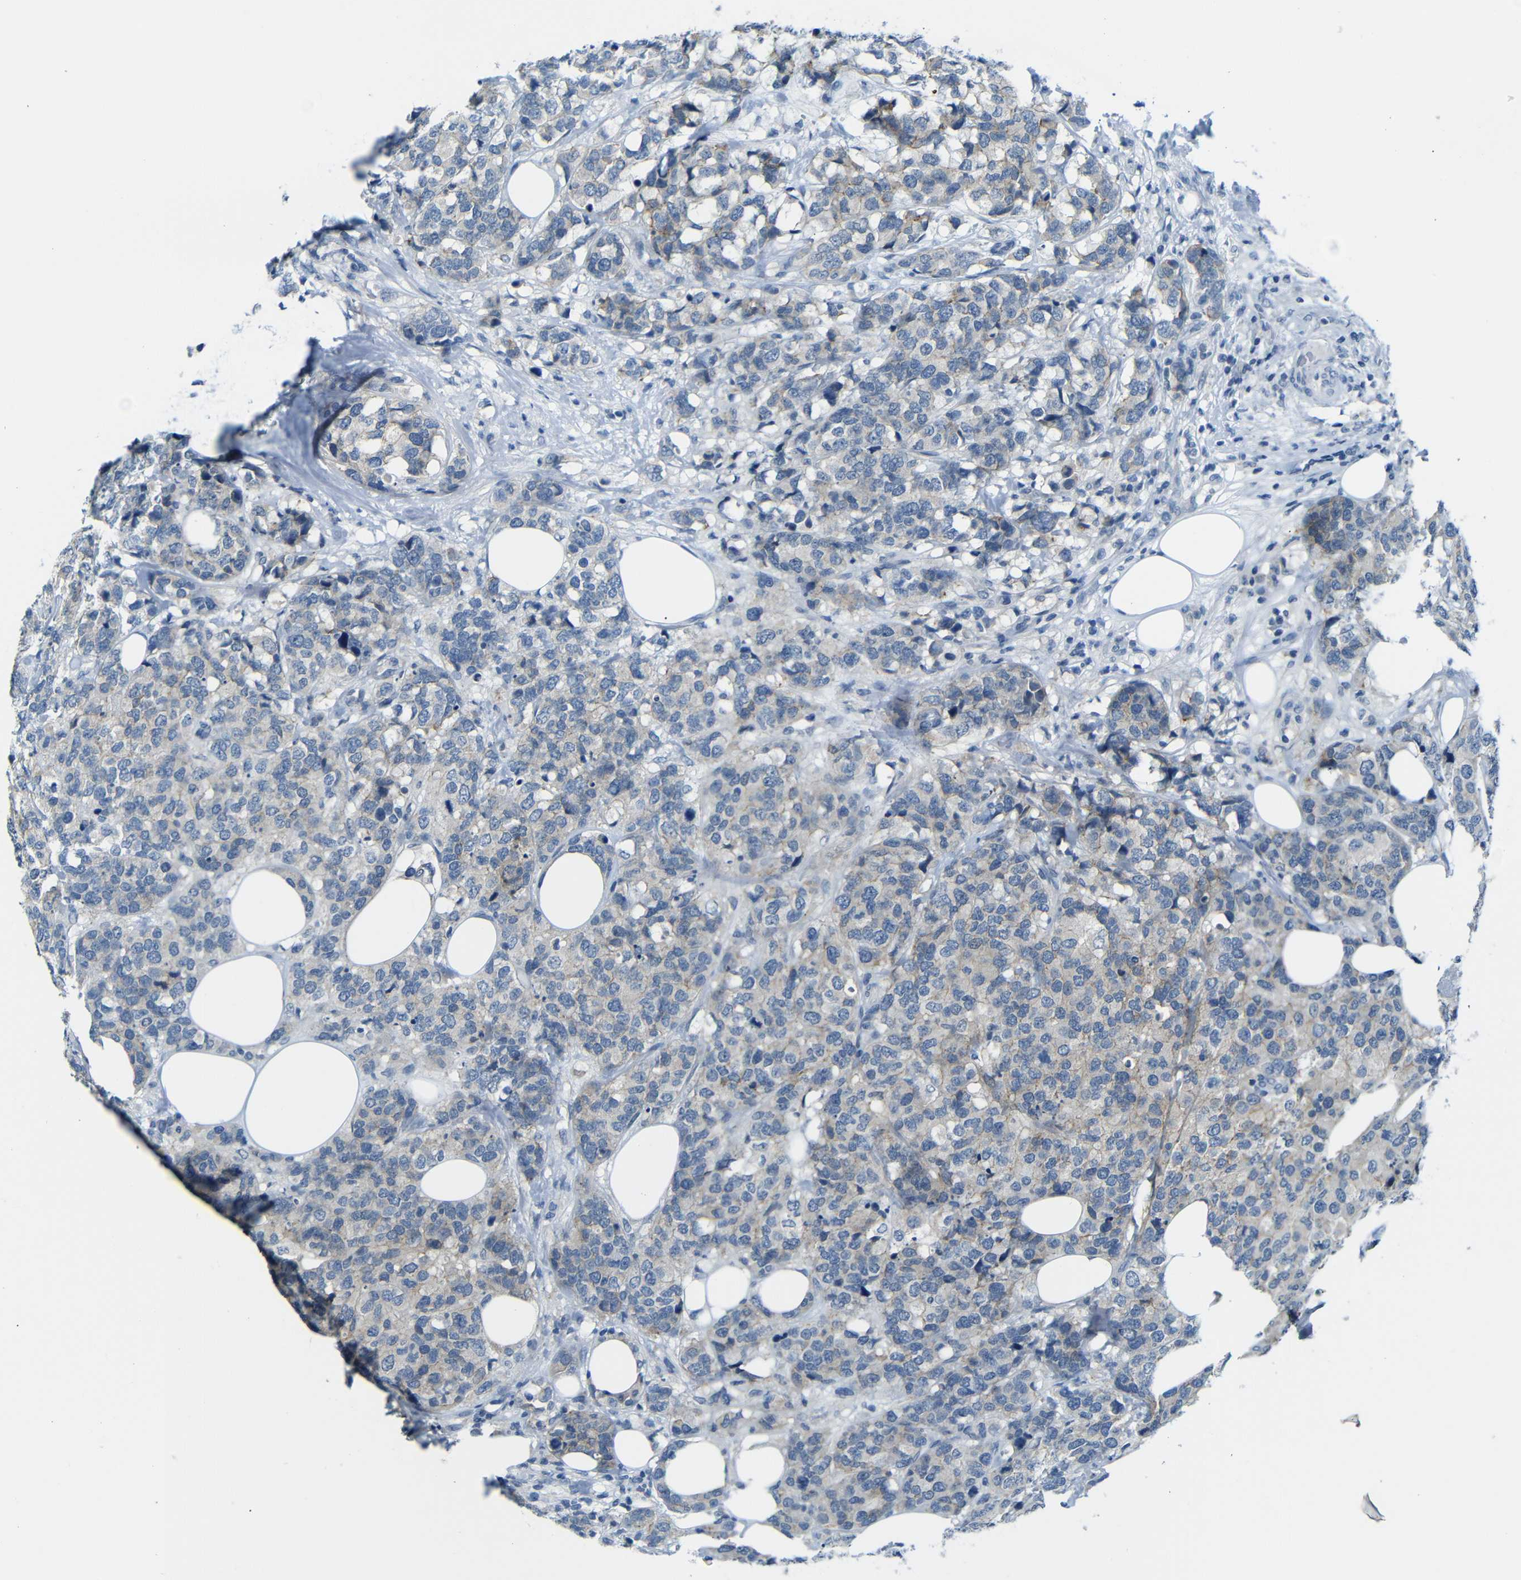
{"staining": {"intensity": "moderate", "quantity": ">75%", "location": "cytoplasmic/membranous"}, "tissue": "breast cancer", "cell_type": "Tumor cells", "image_type": "cancer", "snomed": [{"axis": "morphology", "description": "Lobular carcinoma"}, {"axis": "topography", "description": "Breast"}], "caption": "Immunohistochemistry (IHC) of lobular carcinoma (breast) reveals medium levels of moderate cytoplasmic/membranous positivity in about >75% of tumor cells.", "gene": "ANK3", "patient": {"sex": "female", "age": 59}}